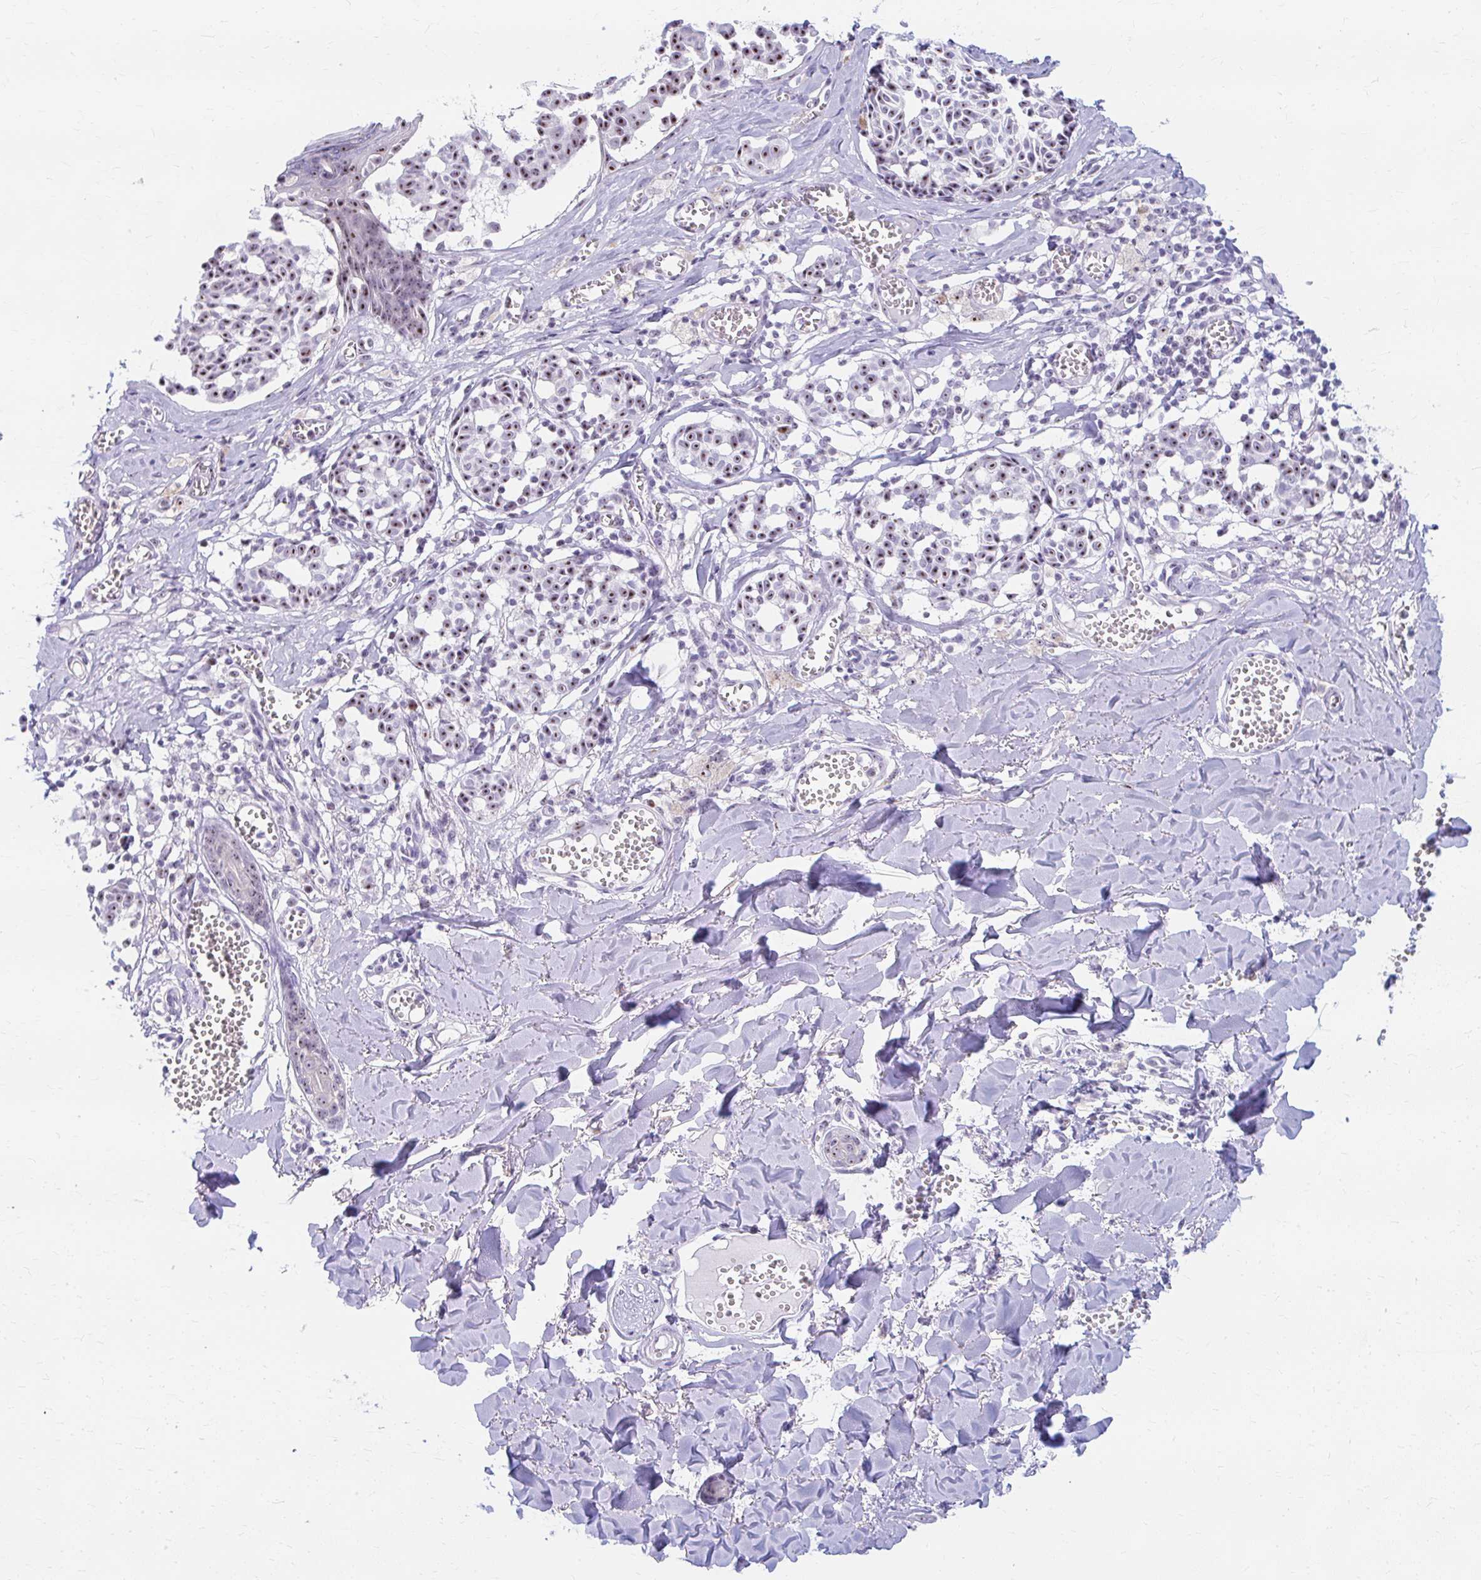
{"staining": {"intensity": "moderate", "quantity": ">75%", "location": "nuclear"}, "tissue": "melanoma", "cell_type": "Tumor cells", "image_type": "cancer", "snomed": [{"axis": "morphology", "description": "Malignant melanoma, NOS"}, {"axis": "topography", "description": "Skin"}], "caption": "Melanoma stained with a protein marker demonstrates moderate staining in tumor cells.", "gene": "FTSJ3", "patient": {"sex": "female", "age": 43}}